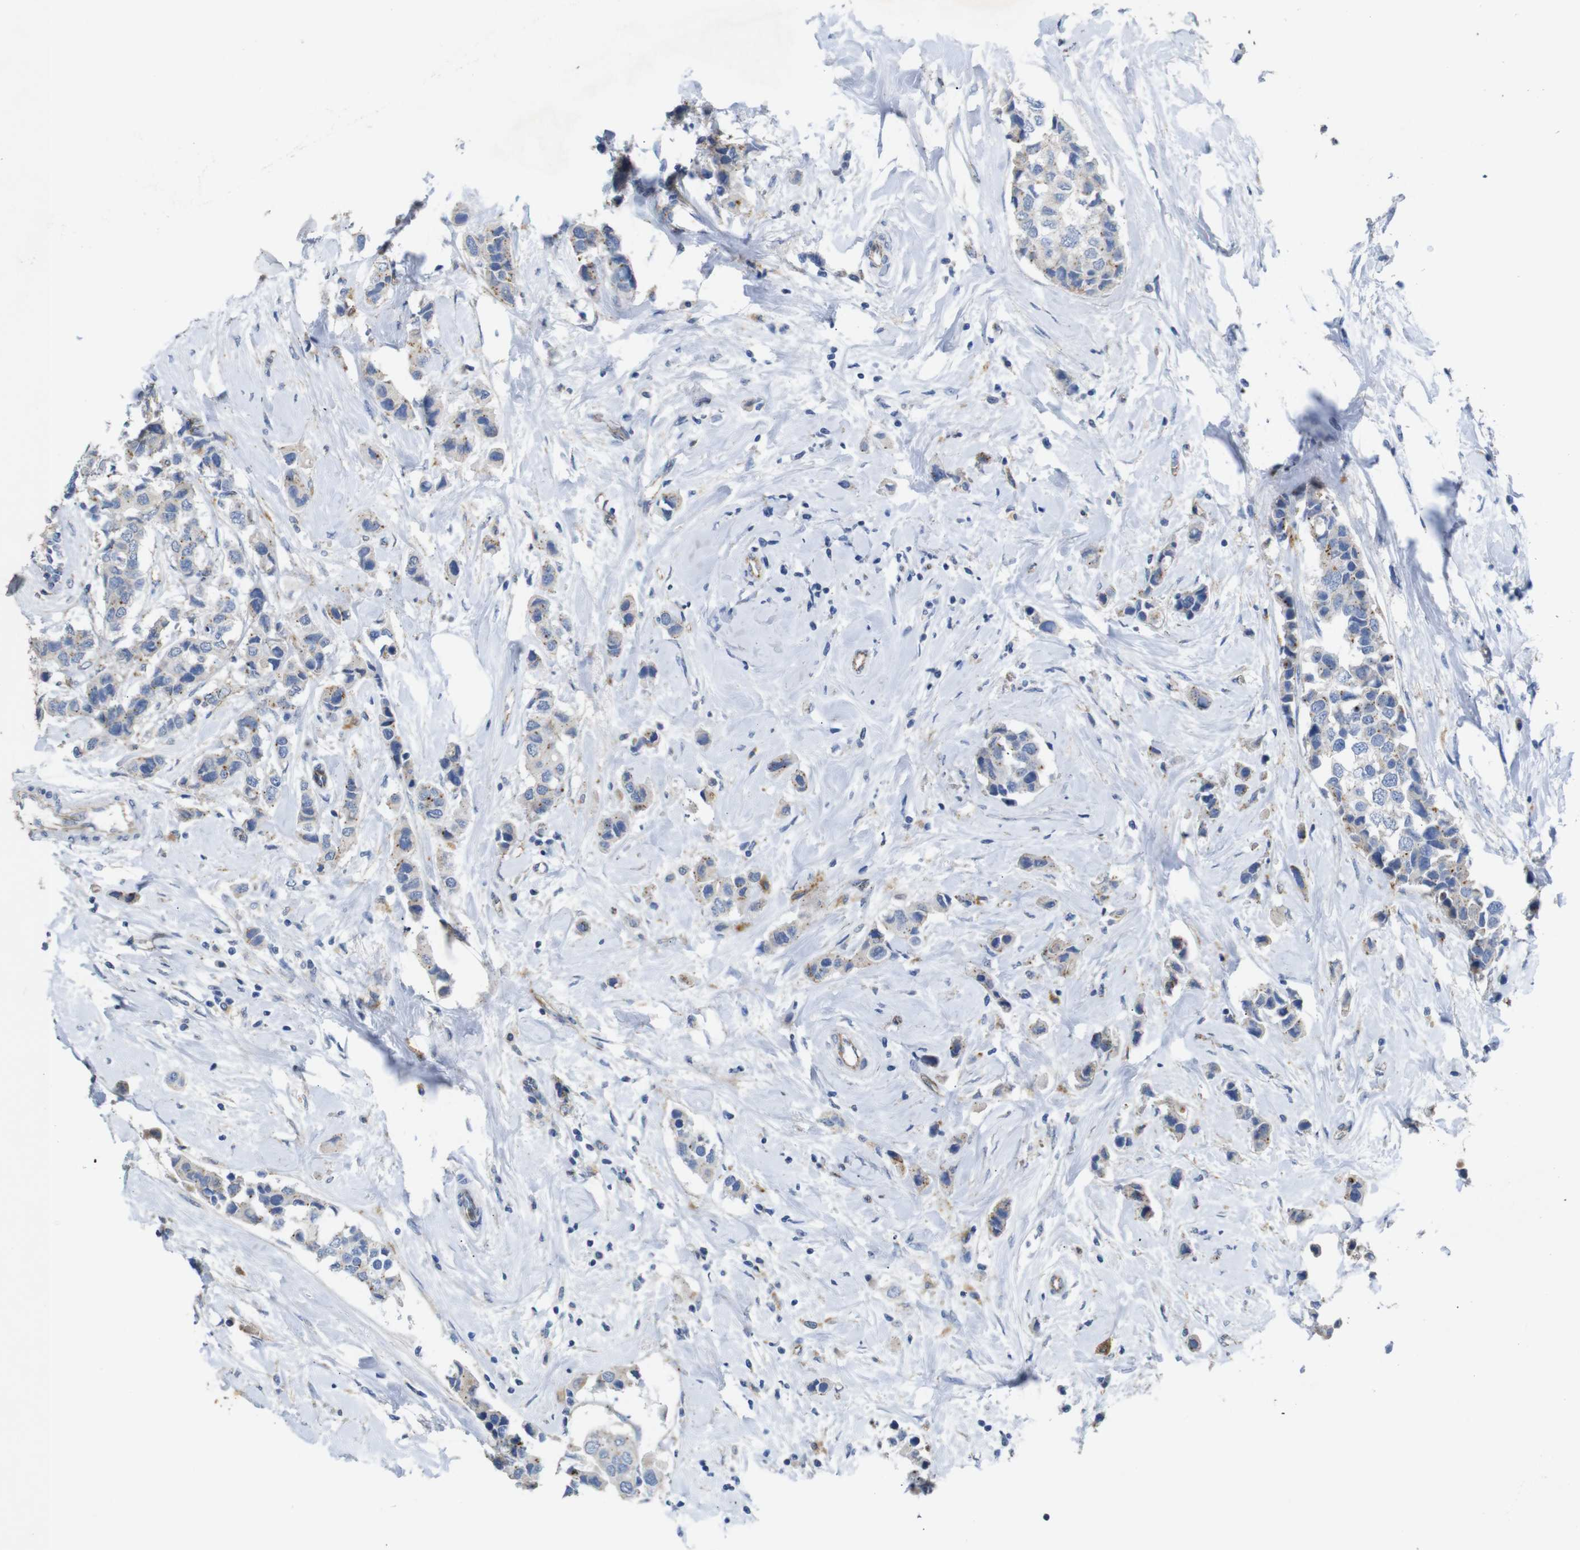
{"staining": {"intensity": "weak", "quantity": "25%-75%", "location": "cytoplasmic/membranous"}, "tissue": "breast cancer", "cell_type": "Tumor cells", "image_type": "cancer", "snomed": [{"axis": "morphology", "description": "Normal tissue, NOS"}, {"axis": "morphology", "description": "Duct carcinoma"}, {"axis": "topography", "description": "Breast"}], "caption": "Immunohistochemistry (IHC) of breast cancer displays low levels of weak cytoplasmic/membranous positivity in about 25%-75% of tumor cells. The protein of interest is shown in brown color, while the nuclei are stained blue.", "gene": "NHLRC3", "patient": {"sex": "female", "age": 50}}